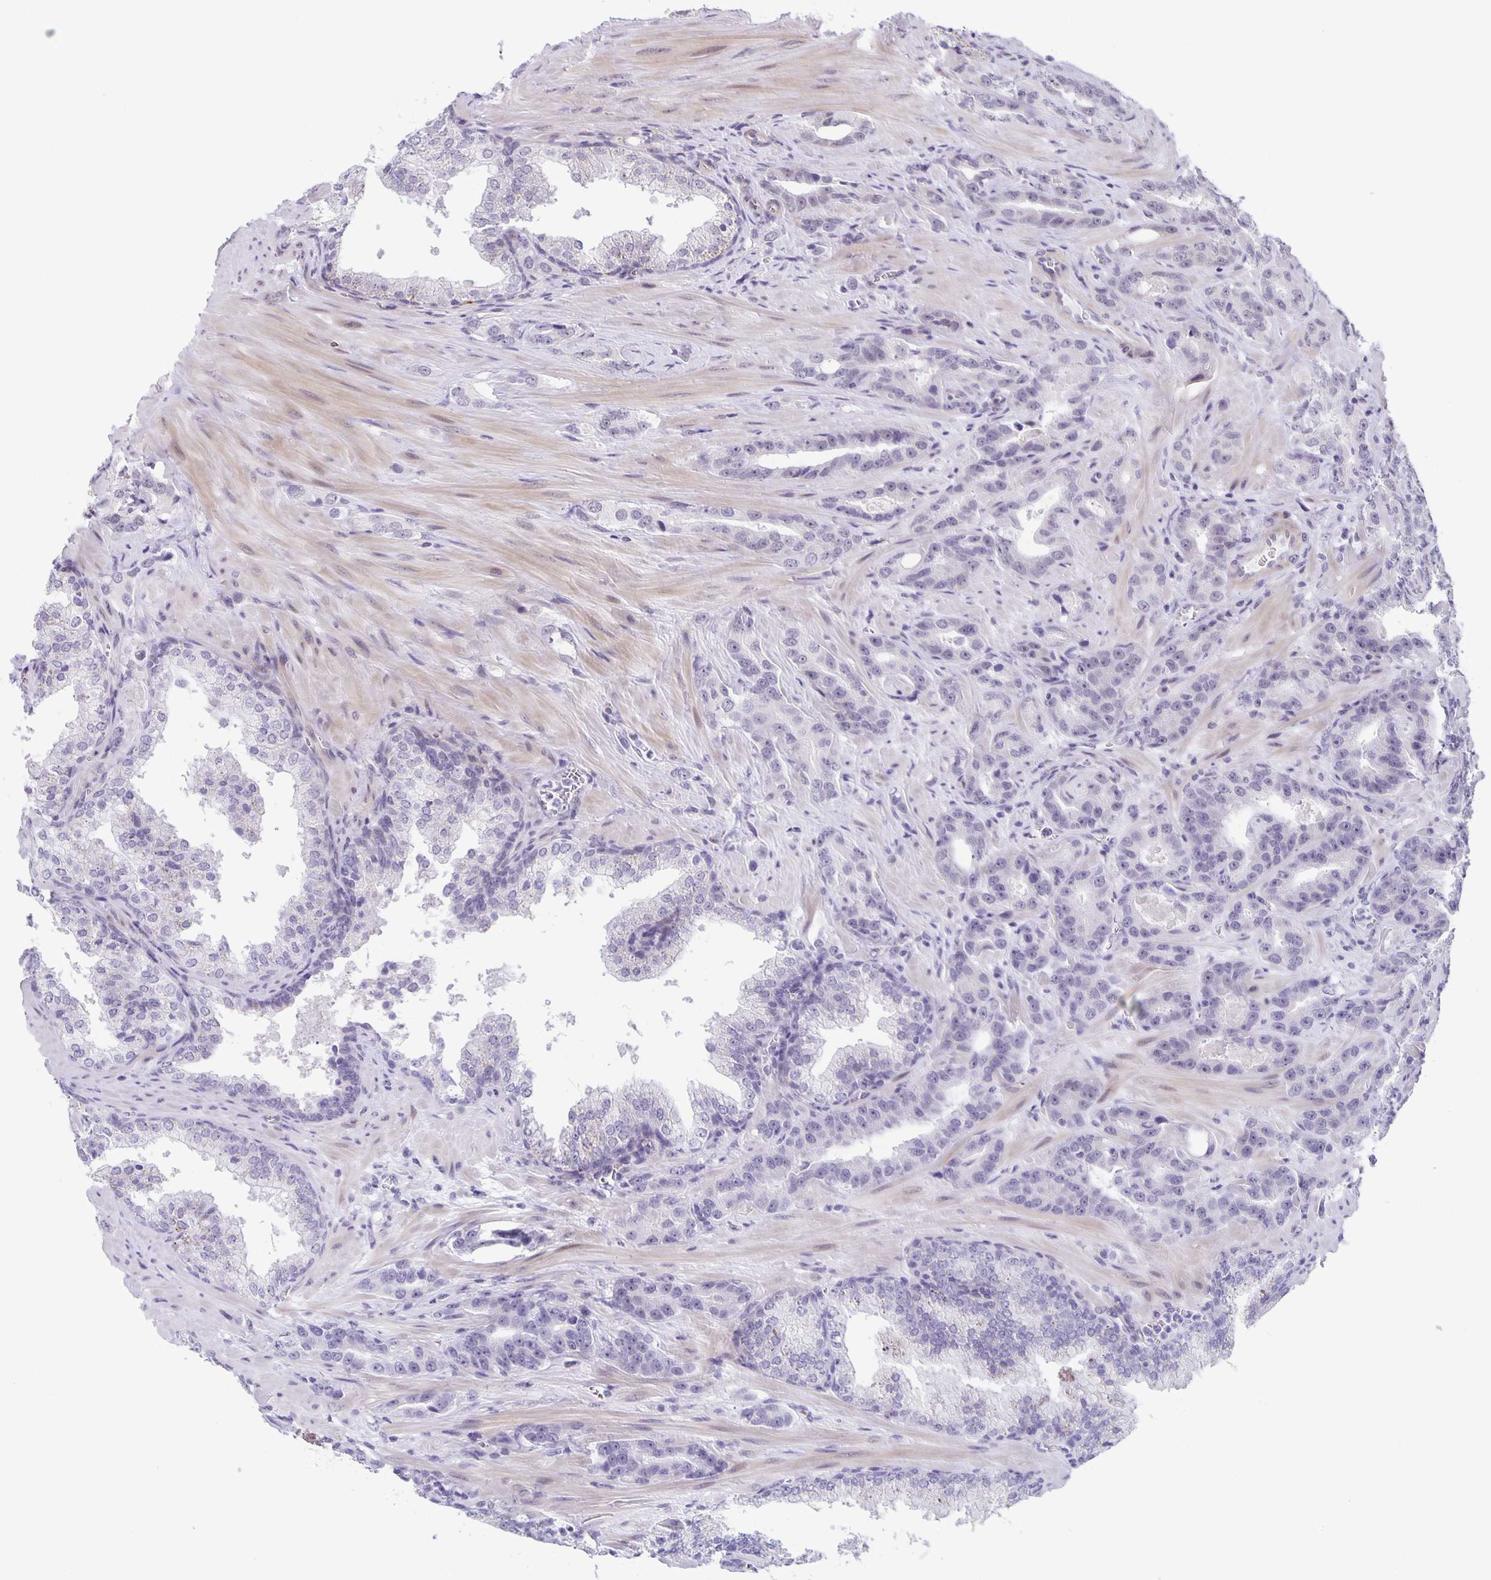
{"staining": {"intensity": "negative", "quantity": "none", "location": "none"}, "tissue": "prostate cancer", "cell_type": "Tumor cells", "image_type": "cancer", "snomed": [{"axis": "morphology", "description": "Adenocarcinoma, High grade"}, {"axis": "topography", "description": "Prostate"}], "caption": "Tumor cells are negative for protein expression in human prostate cancer (adenocarcinoma (high-grade)).", "gene": "PHRF1", "patient": {"sex": "male", "age": 65}}